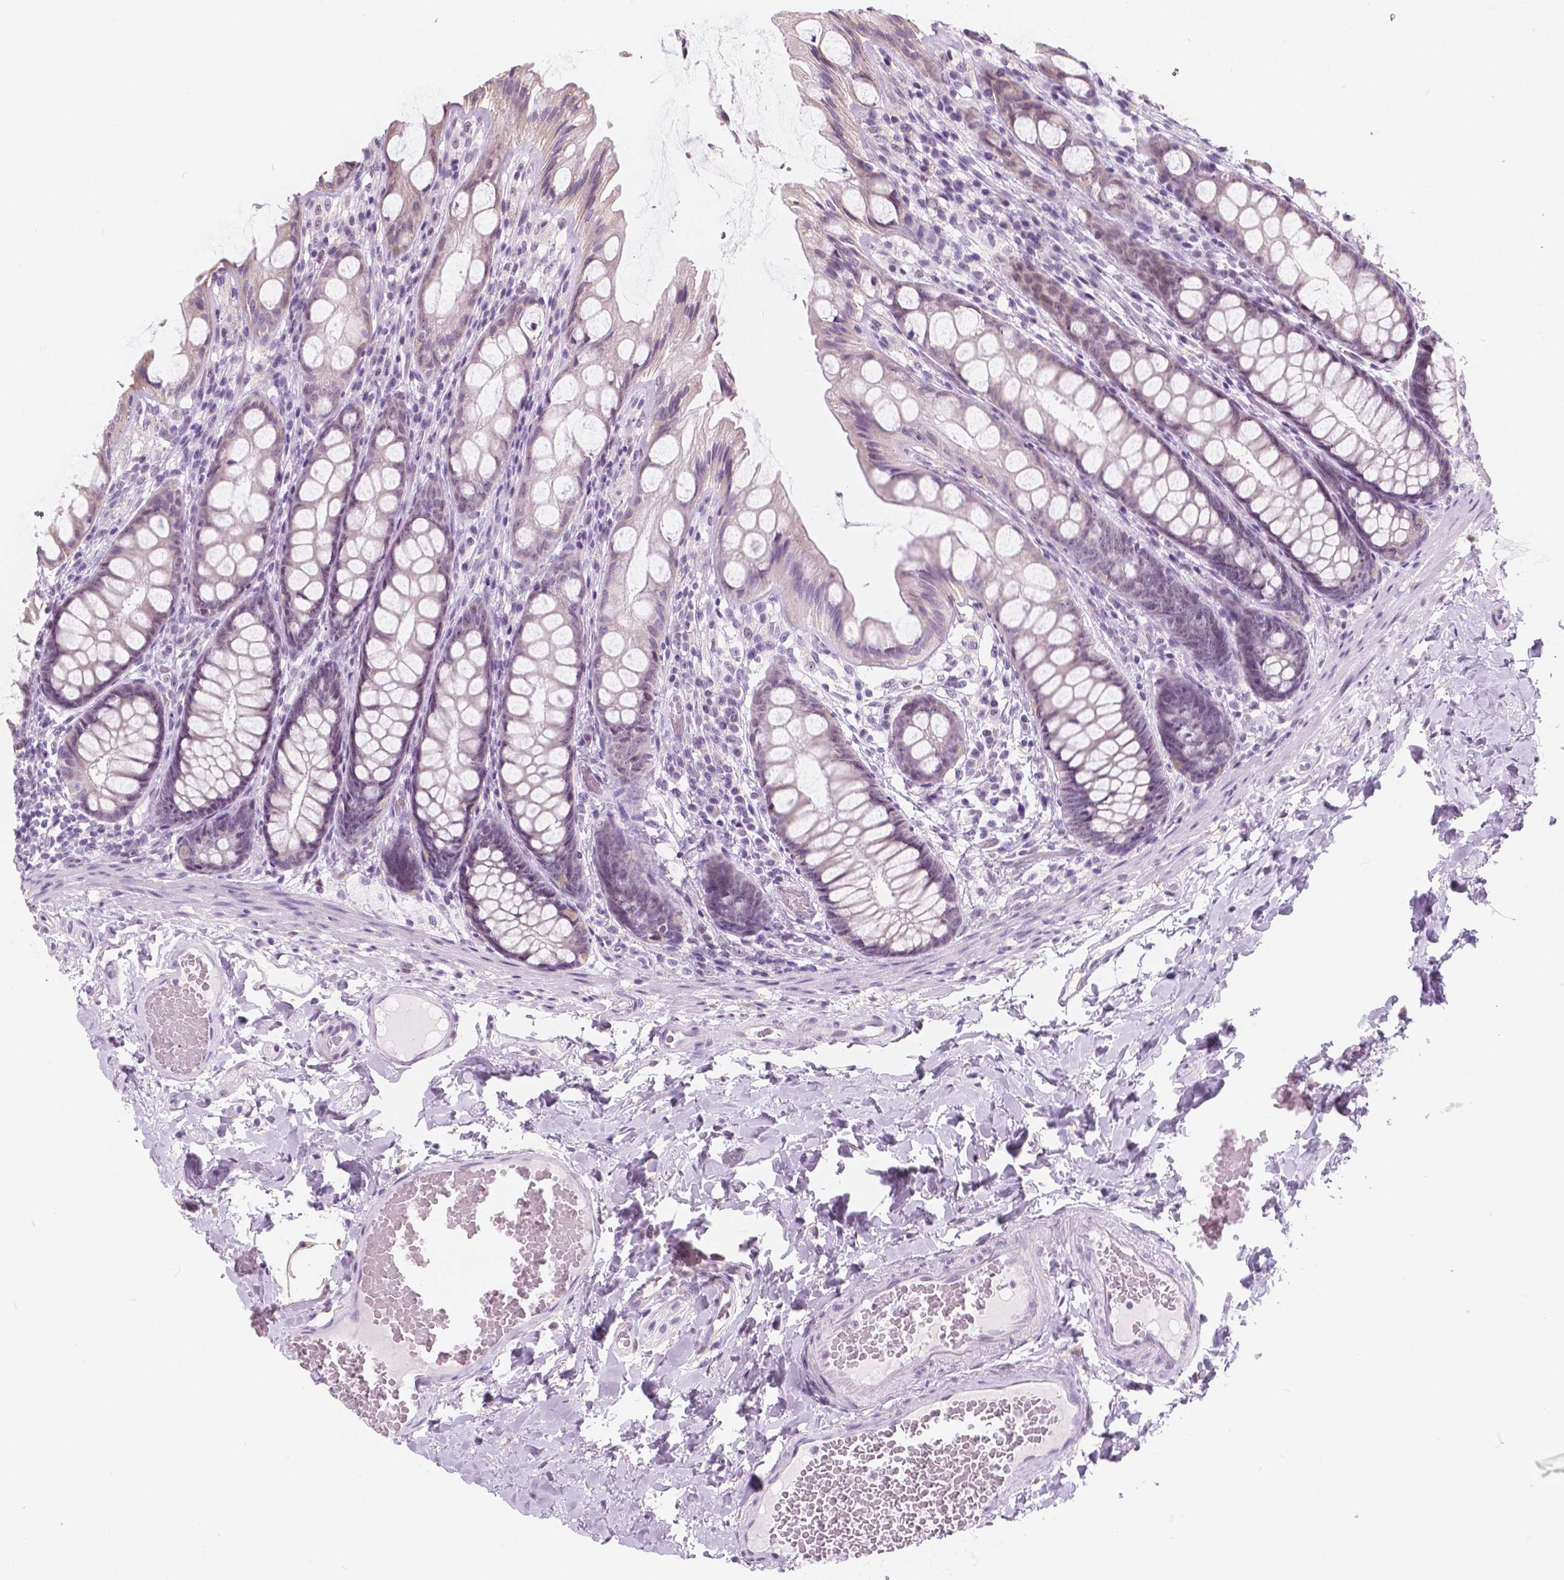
{"staining": {"intensity": "negative", "quantity": "none", "location": "none"}, "tissue": "colon", "cell_type": "Endothelial cells", "image_type": "normal", "snomed": [{"axis": "morphology", "description": "Normal tissue, NOS"}, {"axis": "topography", "description": "Colon"}], "caption": "An IHC histopathology image of unremarkable colon is shown. There is no staining in endothelial cells of colon.", "gene": "NOLC1", "patient": {"sex": "male", "age": 47}}